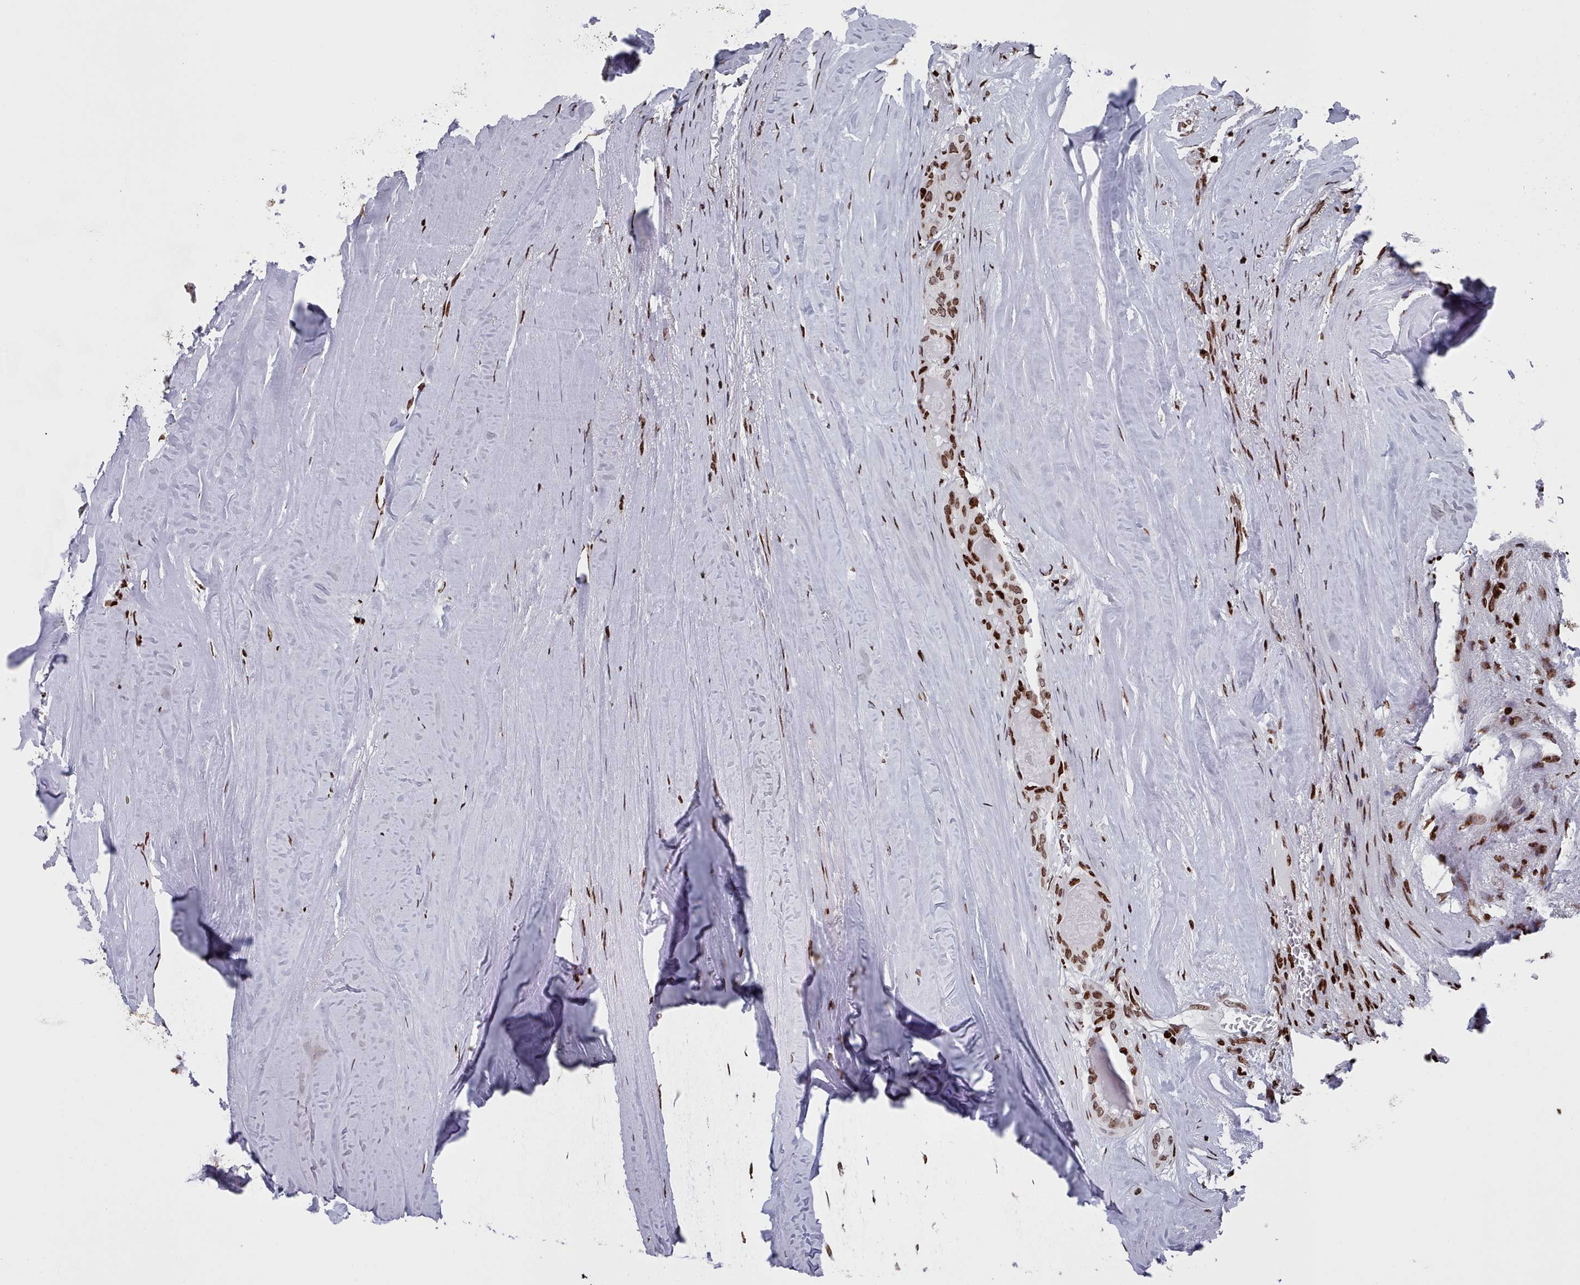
{"staining": {"intensity": "moderate", "quantity": ">75%", "location": "nuclear"}, "tissue": "thyroid cancer", "cell_type": "Tumor cells", "image_type": "cancer", "snomed": [{"axis": "morphology", "description": "Papillary adenocarcinoma, NOS"}, {"axis": "topography", "description": "Thyroid gland"}], "caption": "A high-resolution micrograph shows immunohistochemistry staining of thyroid cancer, which displays moderate nuclear staining in approximately >75% of tumor cells.", "gene": "PCDHB12", "patient": {"sex": "female", "age": 59}}